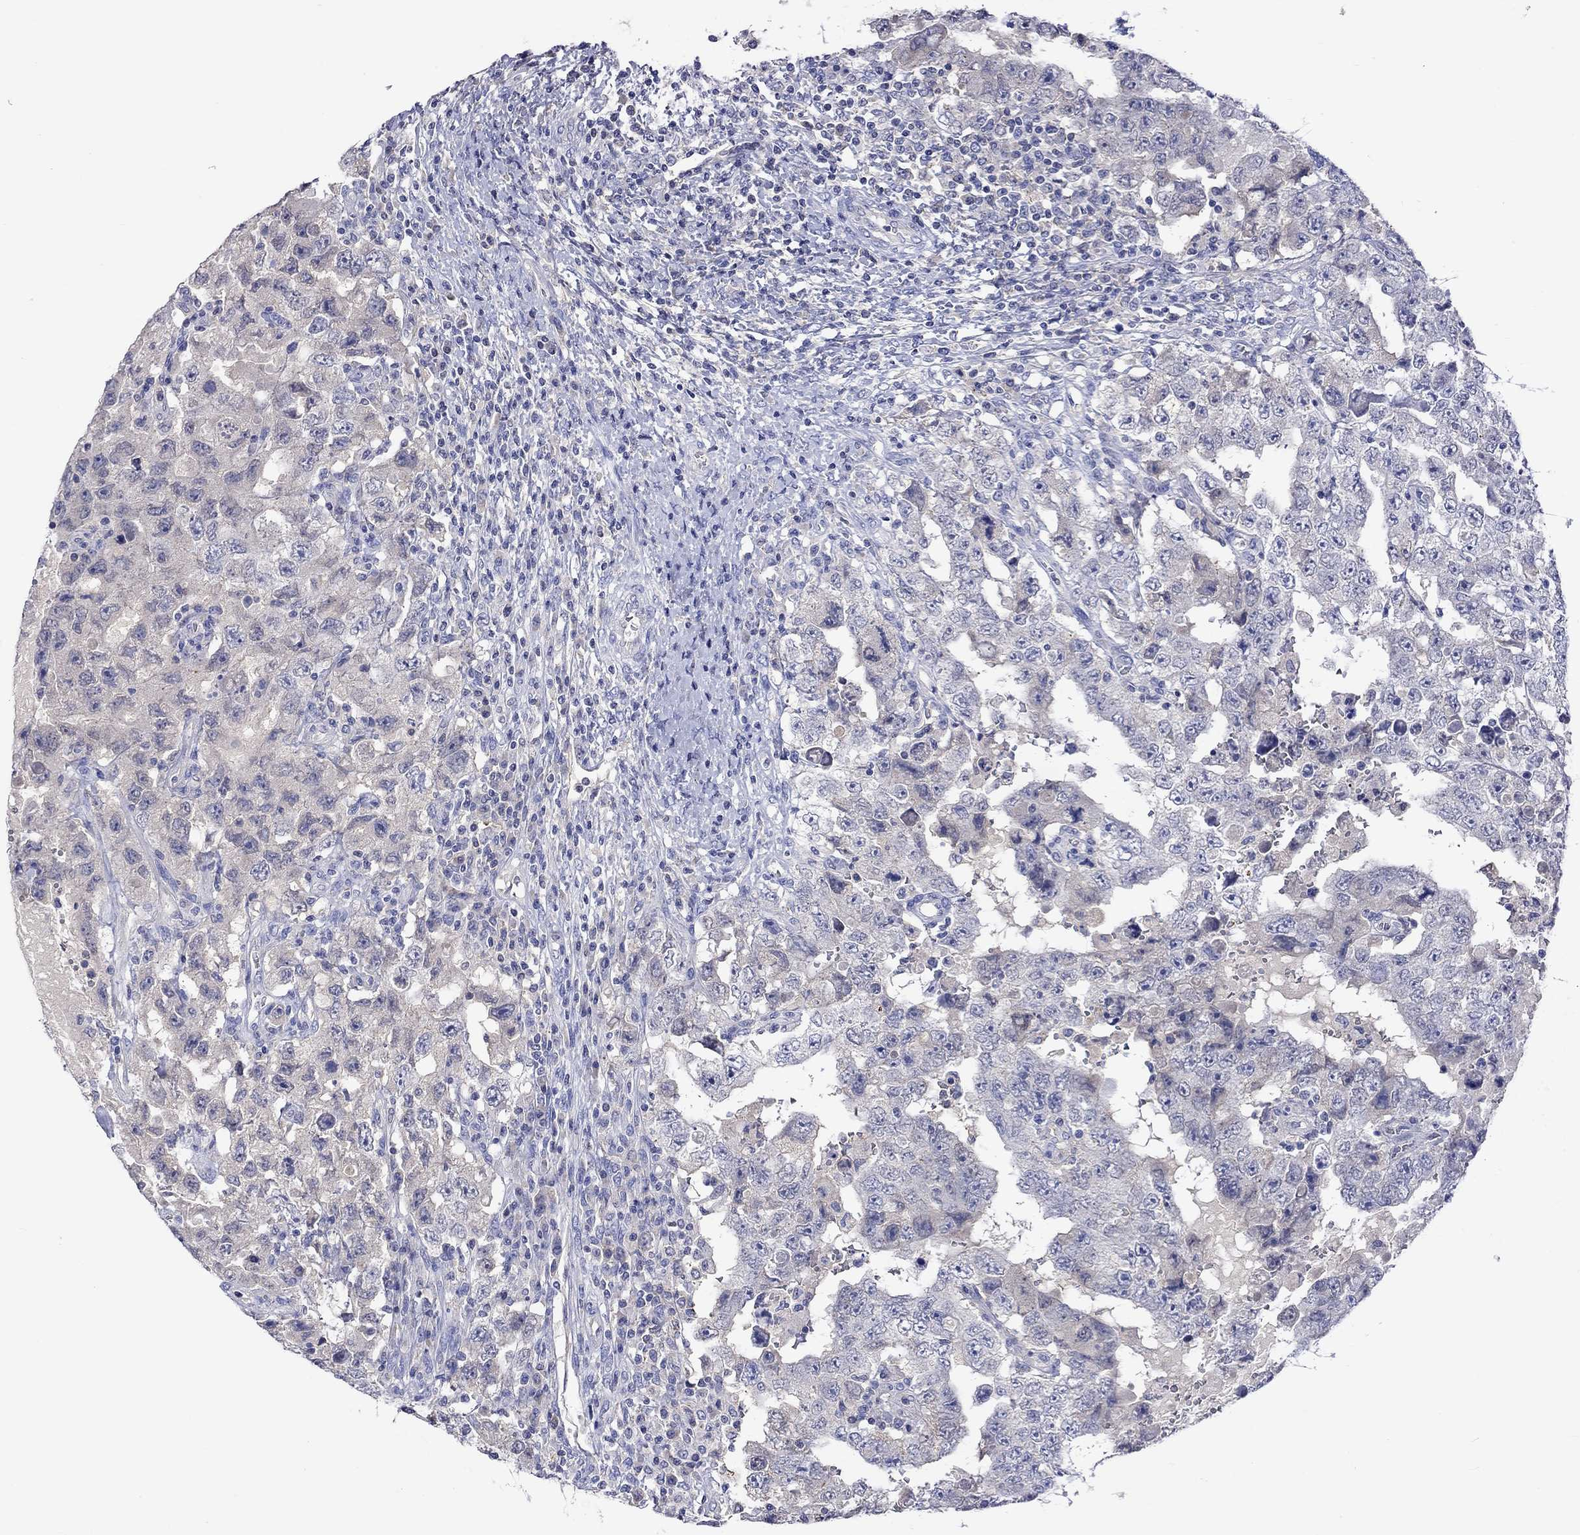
{"staining": {"intensity": "negative", "quantity": "none", "location": "none"}, "tissue": "testis cancer", "cell_type": "Tumor cells", "image_type": "cancer", "snomed": [{"axis": "morphology", "description": "Carcinoma, Embryonal, NOS"}, {"axis": "topography", "description": "Testis"}], "caption": "DAB immunohistochemical staining of human testis cancer (embryonal carcinoma) displays no significant expression in tumor cells.", "gene": "LRFN4", "patient": {"sex": "male", "age": 26}}